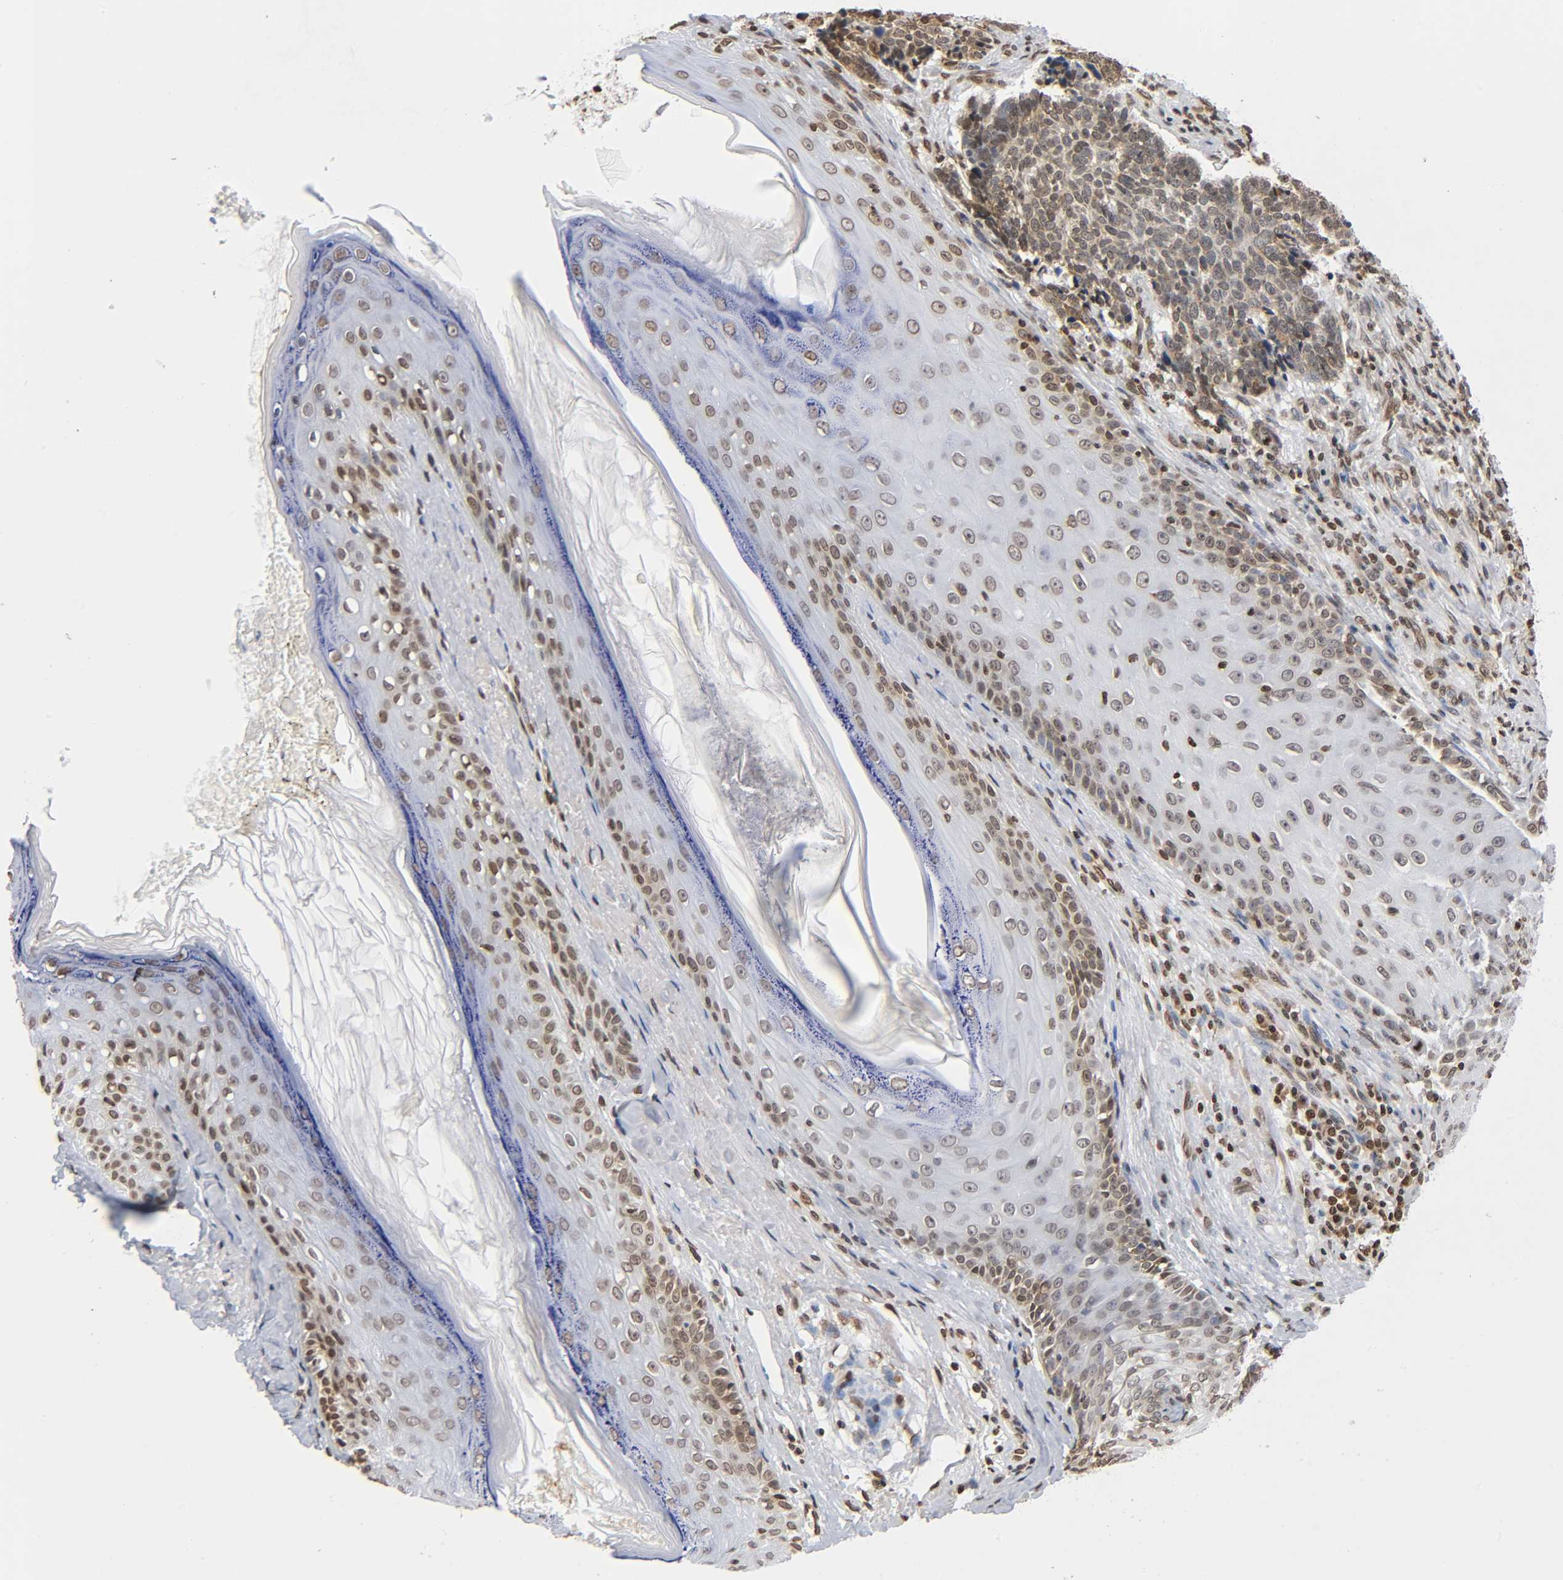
{"staining": {"intensity": "moderate", "quantity": ">75%", "location": "nuclear"}, "tissue": "skin cancer", "cell_type": "Tumor cells", "image_type": "cancer", "snomed": [{"axis": "morphology", "description": "Basal cell carcinoma"}, {"axis": "topography", "description": "Skin"}], "caption": "Protein analysis of skin cancer (basal cell carcinoma) tissue shows moderate nuclear positivity in approximately >75% of tumor cells. (DAB IHC, brown staining for protein, blue staining for nuclei).", "gene": "HOXA6", "patient": {"sex": "male", "age": 84}}